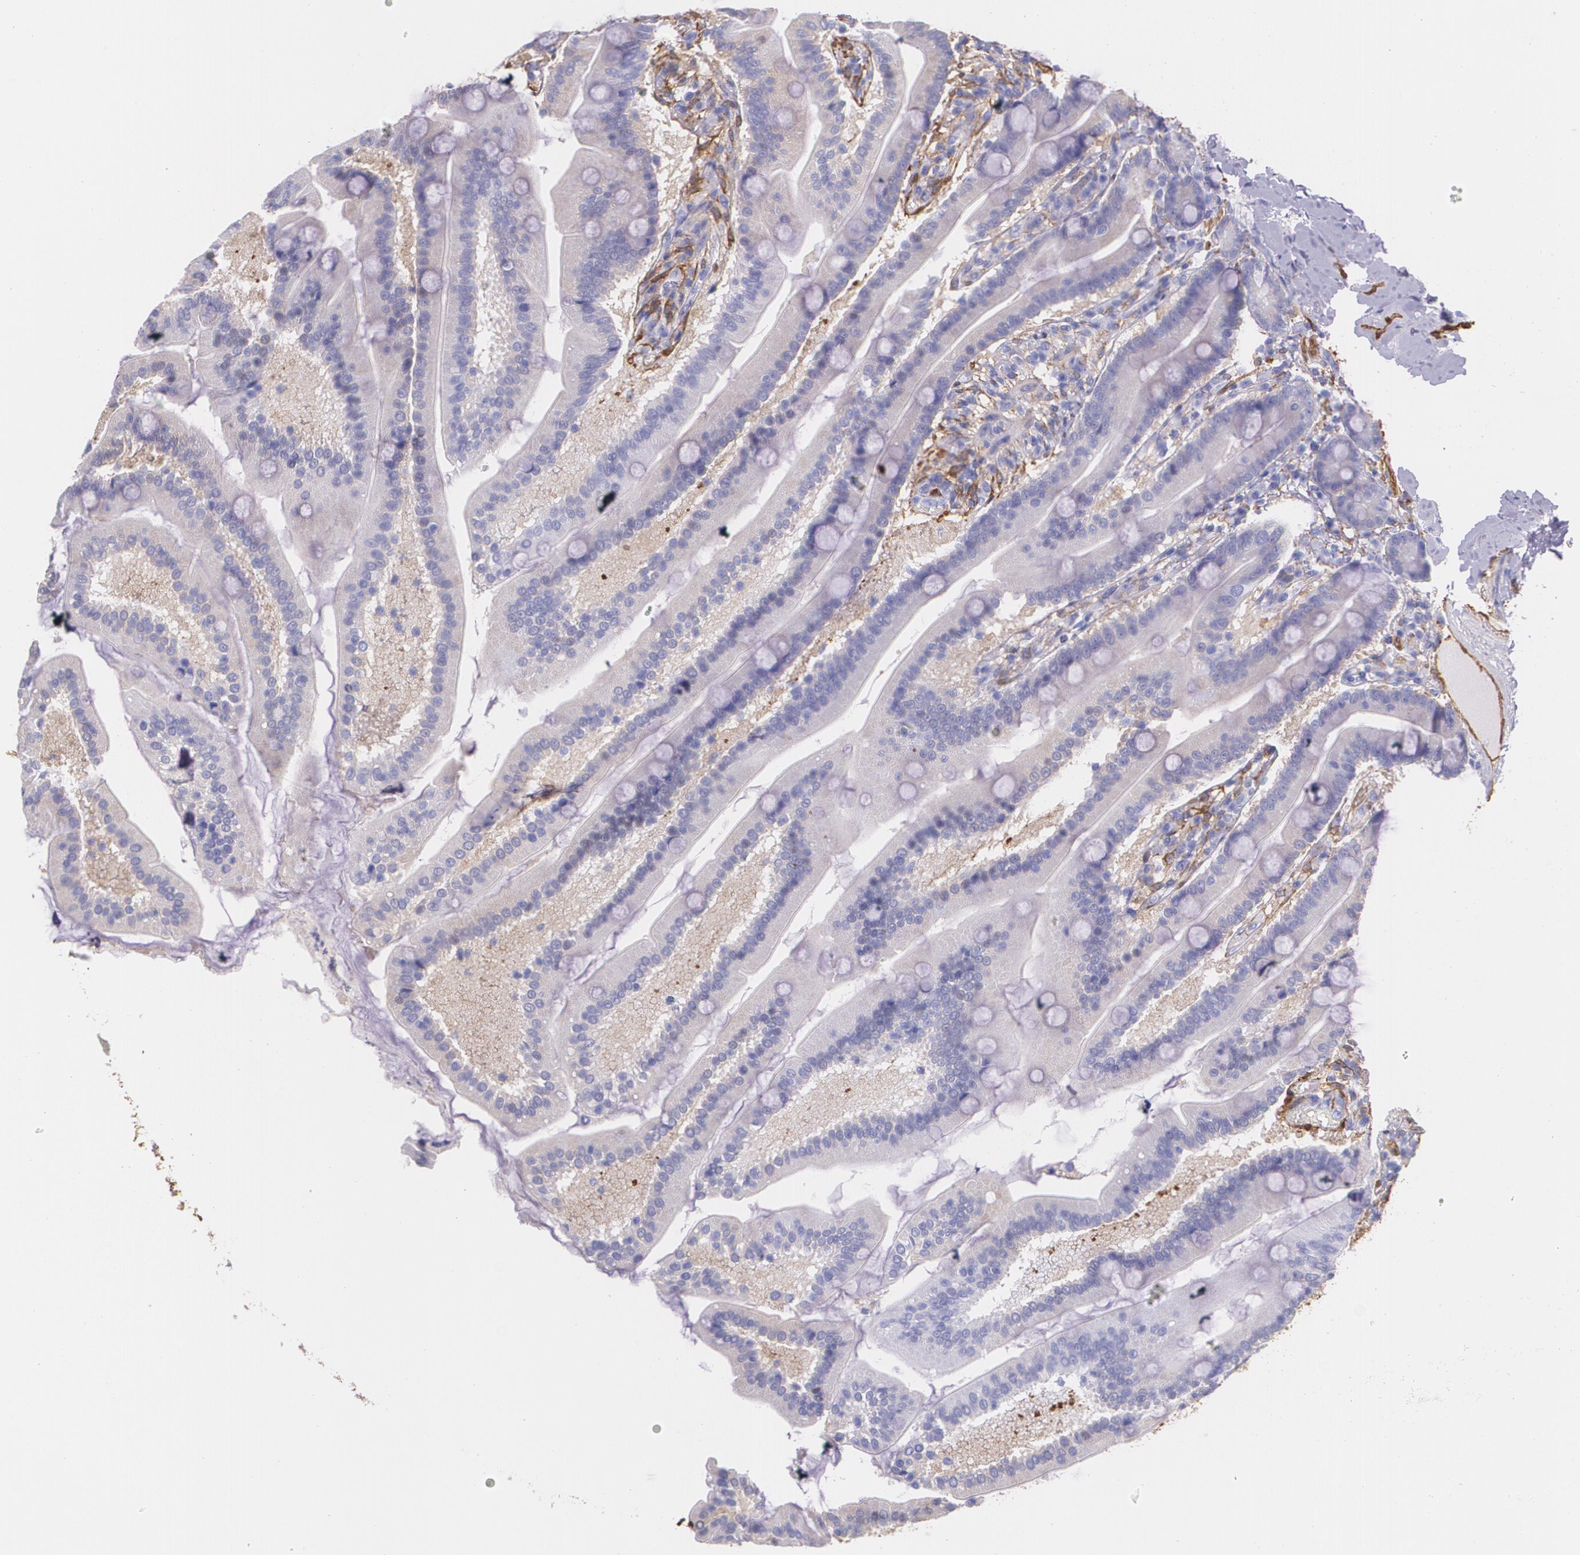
{"staining": {"intensity": "negative", "quantity": "none", "location": "none"}, "tissue": "duodenum", "cell_type": "Glandular cells", "image_type": "normal", "snomed": [{"axis": "morphology", "description": "Normal tissue, NOS"}, {"axis": "topography", "description": "Duodenum"}], "caption": "DAB immunohistochemical staining of benign human duodenum demonstrates no significant positivity in glandular cells. Nuclei are stained in blue.", "gene": "MMP2", "patient": {"sex": "female", "age": 64}}